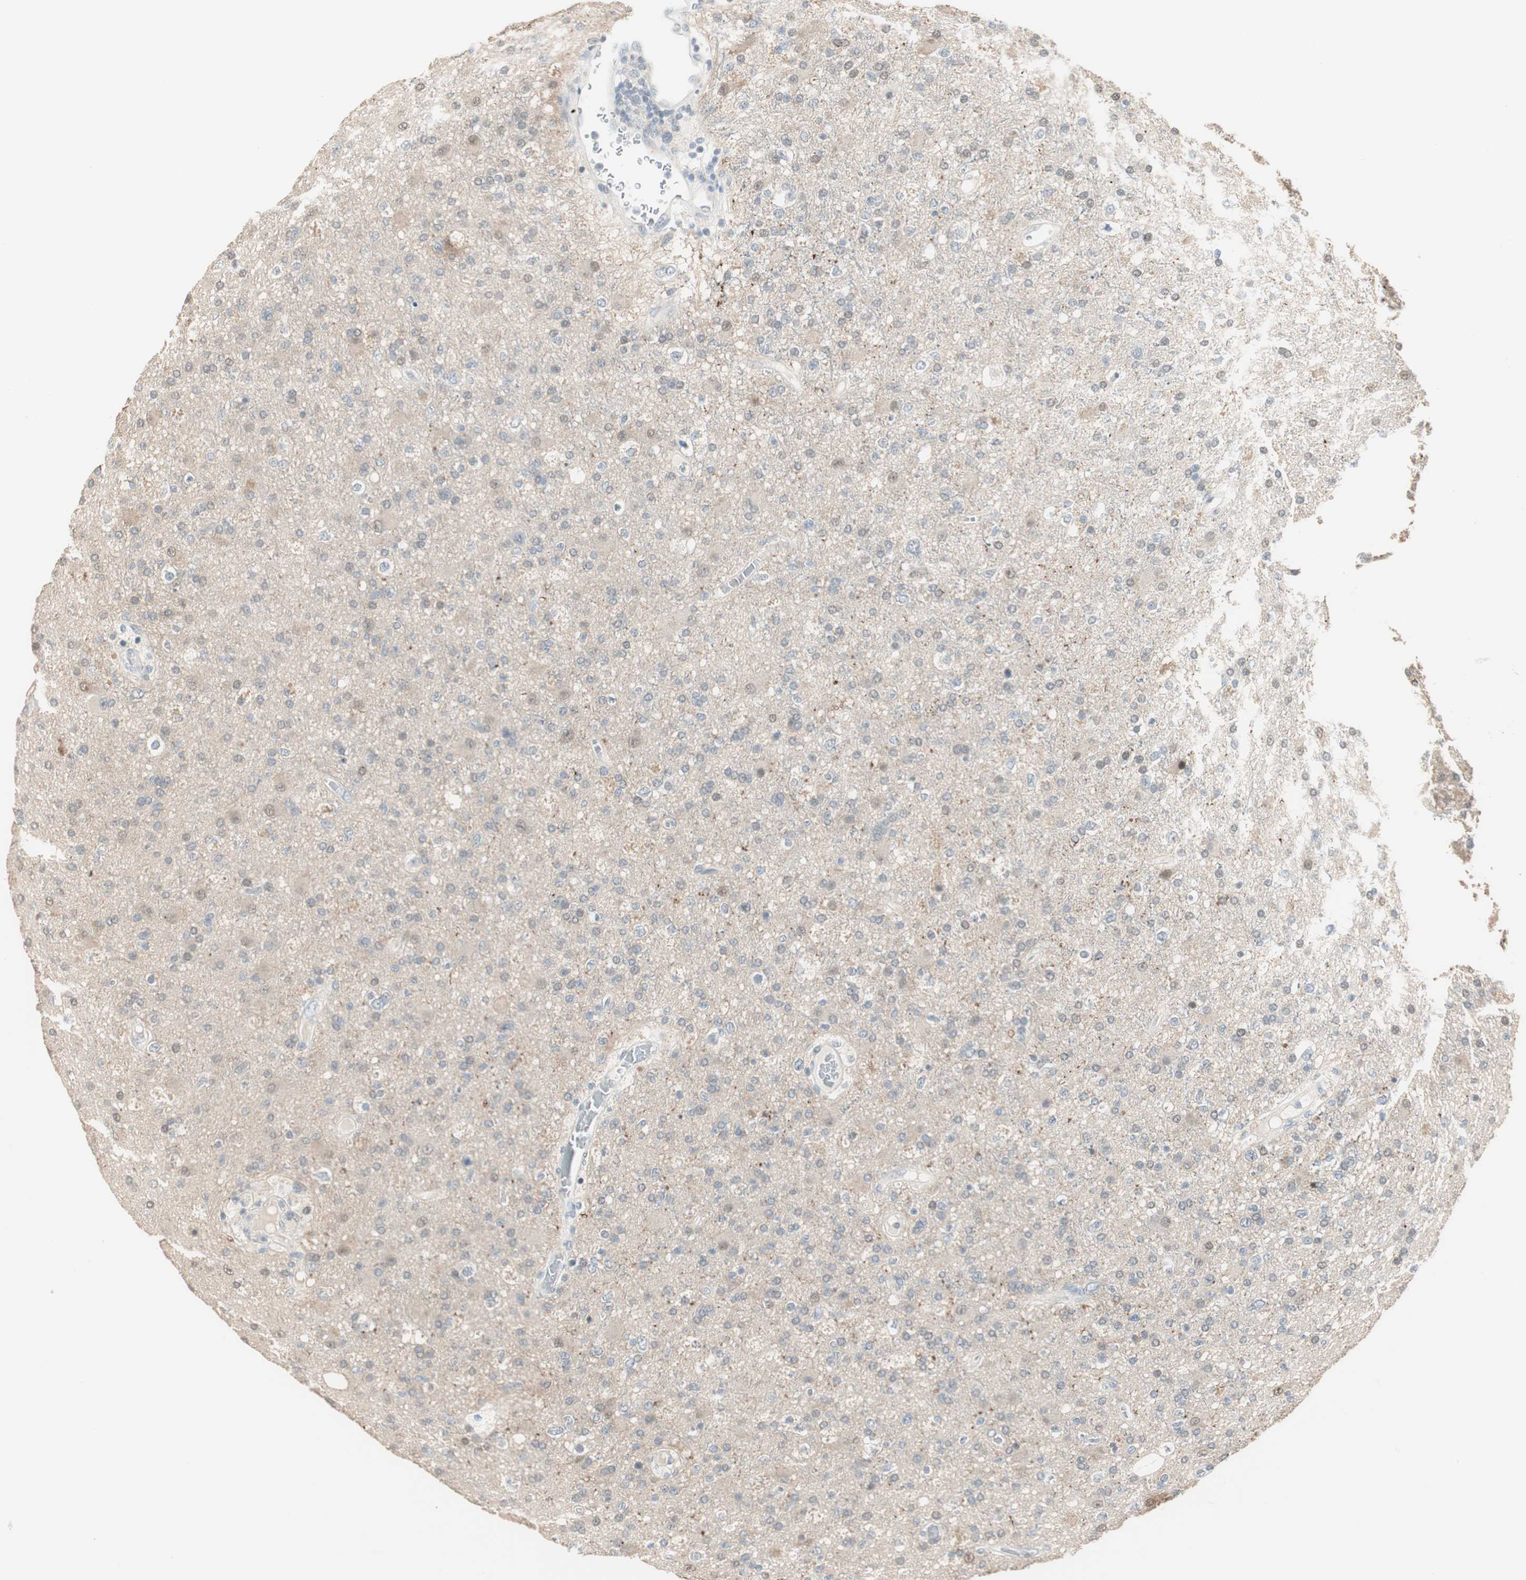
{"staining": {"intensity": "weak", "quantity": "25%-75%", "location": "cytoplasmic/membranous,nuclear"}, "tissue": "glioma", "cell_type": "Tumor cells", "image_type": "cancer", "snomed": [{"axis": "morphology", "description": "Glioma, malignant, High grade"}, {"axis": "topography", "description": "Brain"}], "caption": "Immunohistochemical staining of malignant high-grade glioma demonstrates low levels of weak cytoplasmic/membranous and nuclear protein expression in about 25%-75% of tumor cells.", "gene": "PDZK1", "patient": {"sex": "male", "age": 33}}